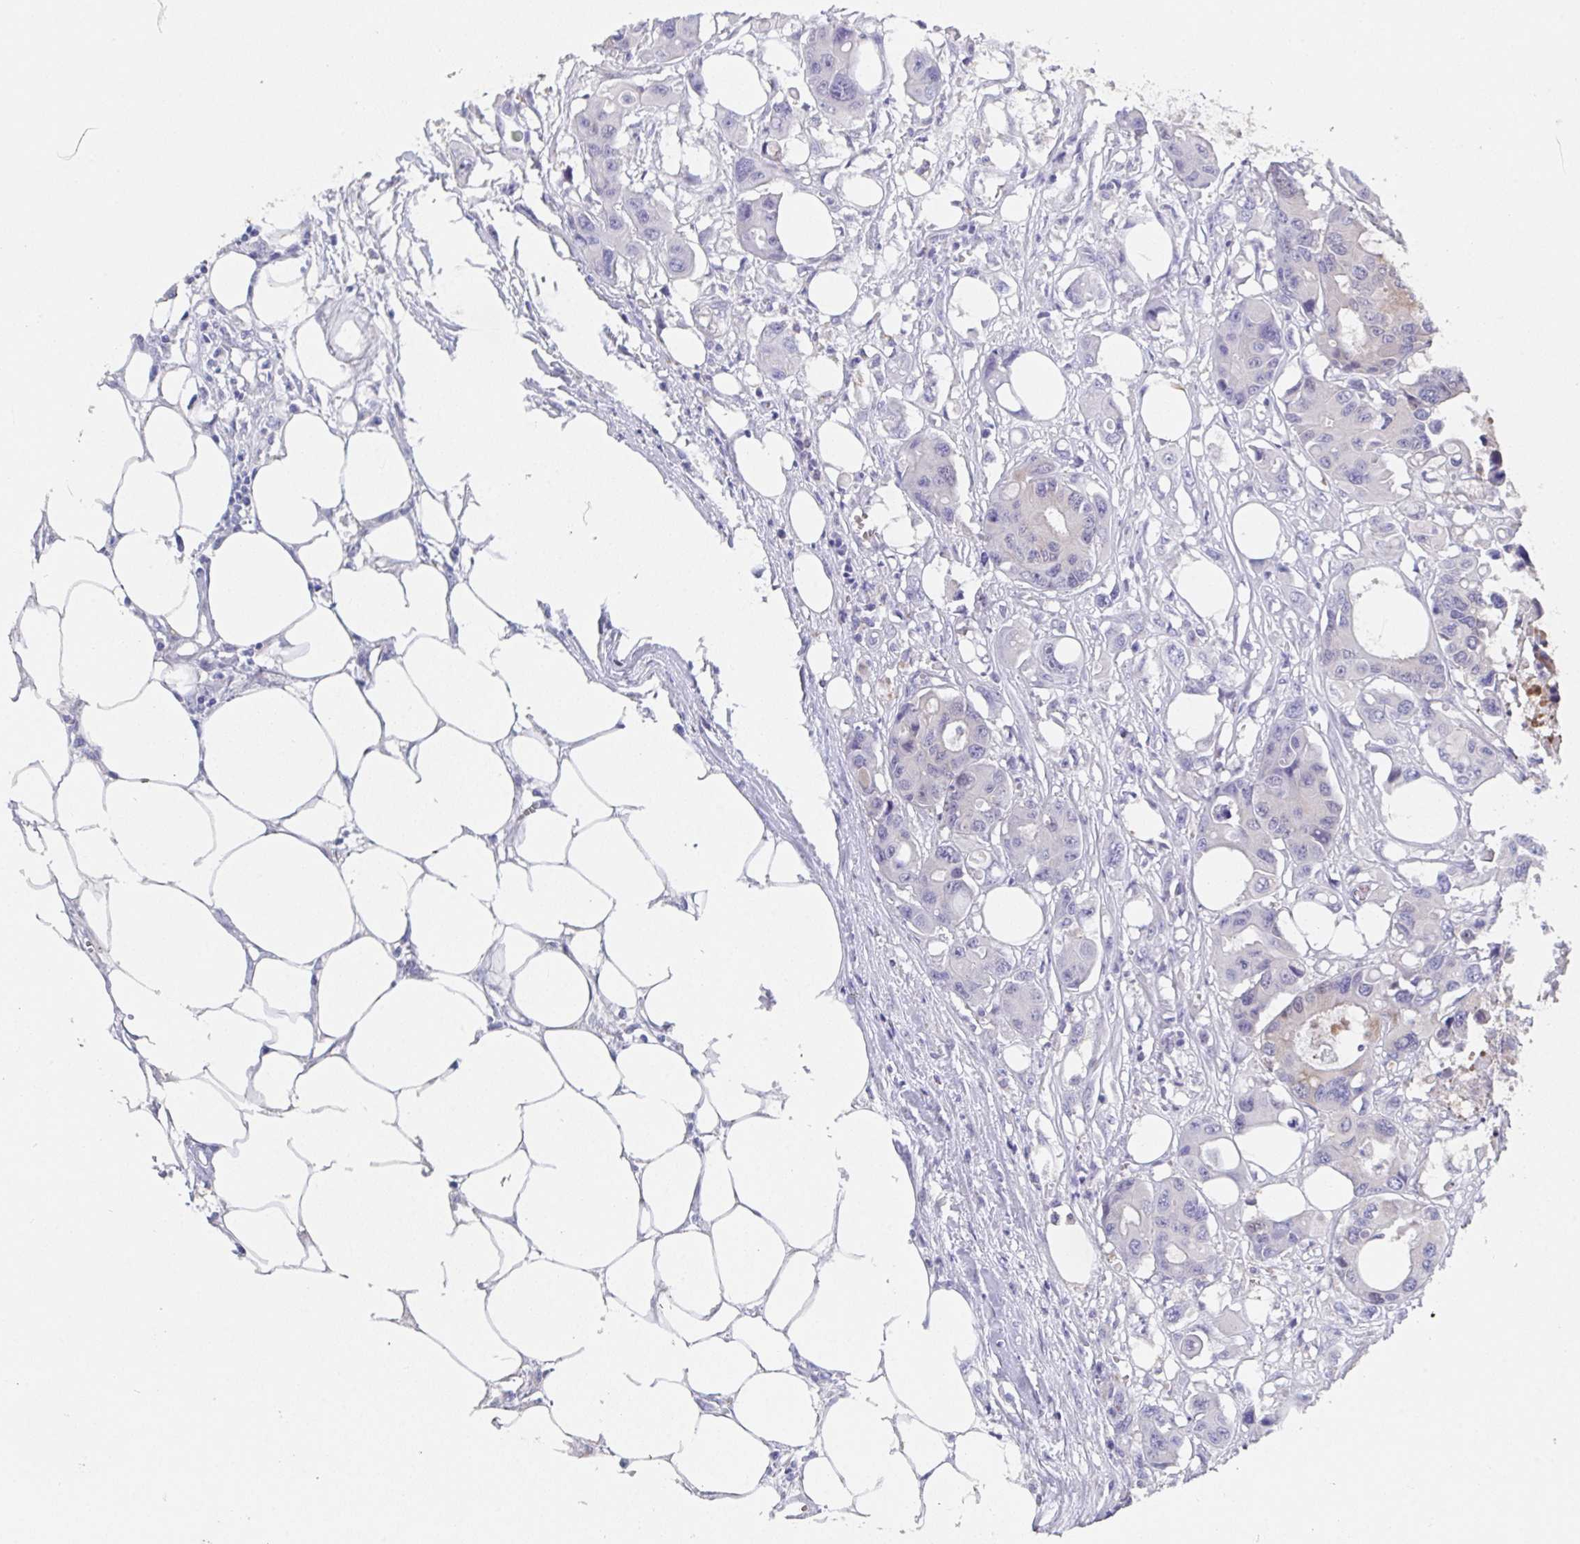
{"staining": {"intensity": "negative", "quantity": "none", "location": "none"}, "tissue": "colorectal cancer", "cell_type": "Tumor cells", "image_type": "cancer", "snomed": [{"axis": "morphology", "description": "Adenocarcinoma, NOS"}, {"axis": "topography", "description": "Colon"}], "caption": "The micrograph demonstrates no significant expression in tumor cells of colorectal adenocarcinoma.", "gene": "SSC4D", "patient": {"sex": "male", "age": 77}}